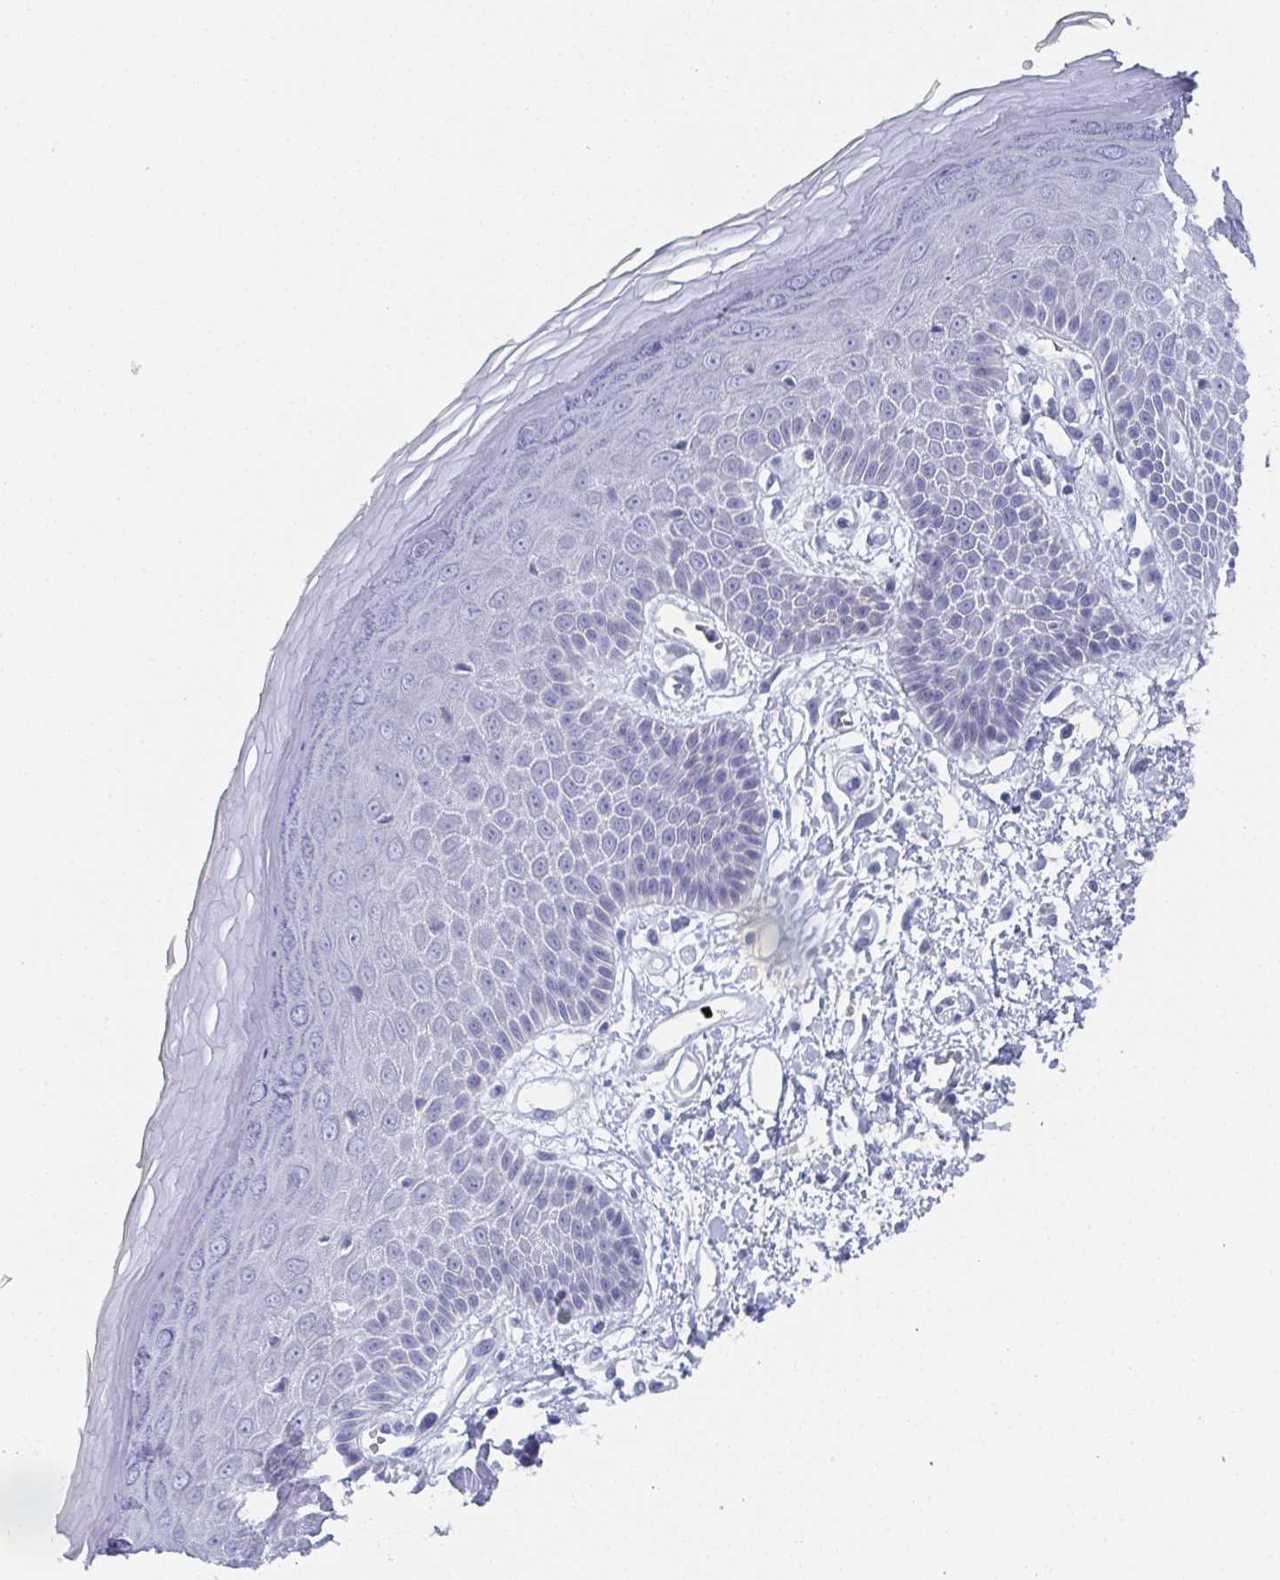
{"staining": {"intensity": "negative", "quantity": "none", "location": "none"}, "tissue": "skin", "cell_type": "Epidermal cells", "image_type": "normal", "snomed": [{"axis": "morphology", "description": "Normal tissue, NOS"}, {"axis": "topography", "description": "Anal"}, {"axis": "topography", "description": "Peripheral nerve tissue"}], "caption": "A histopathology image of skin stained for a protein demonstrates no brown staining in epidermal cells.", "gene": "DYDC2", "patient": {"sex": "male", "age": 78}}